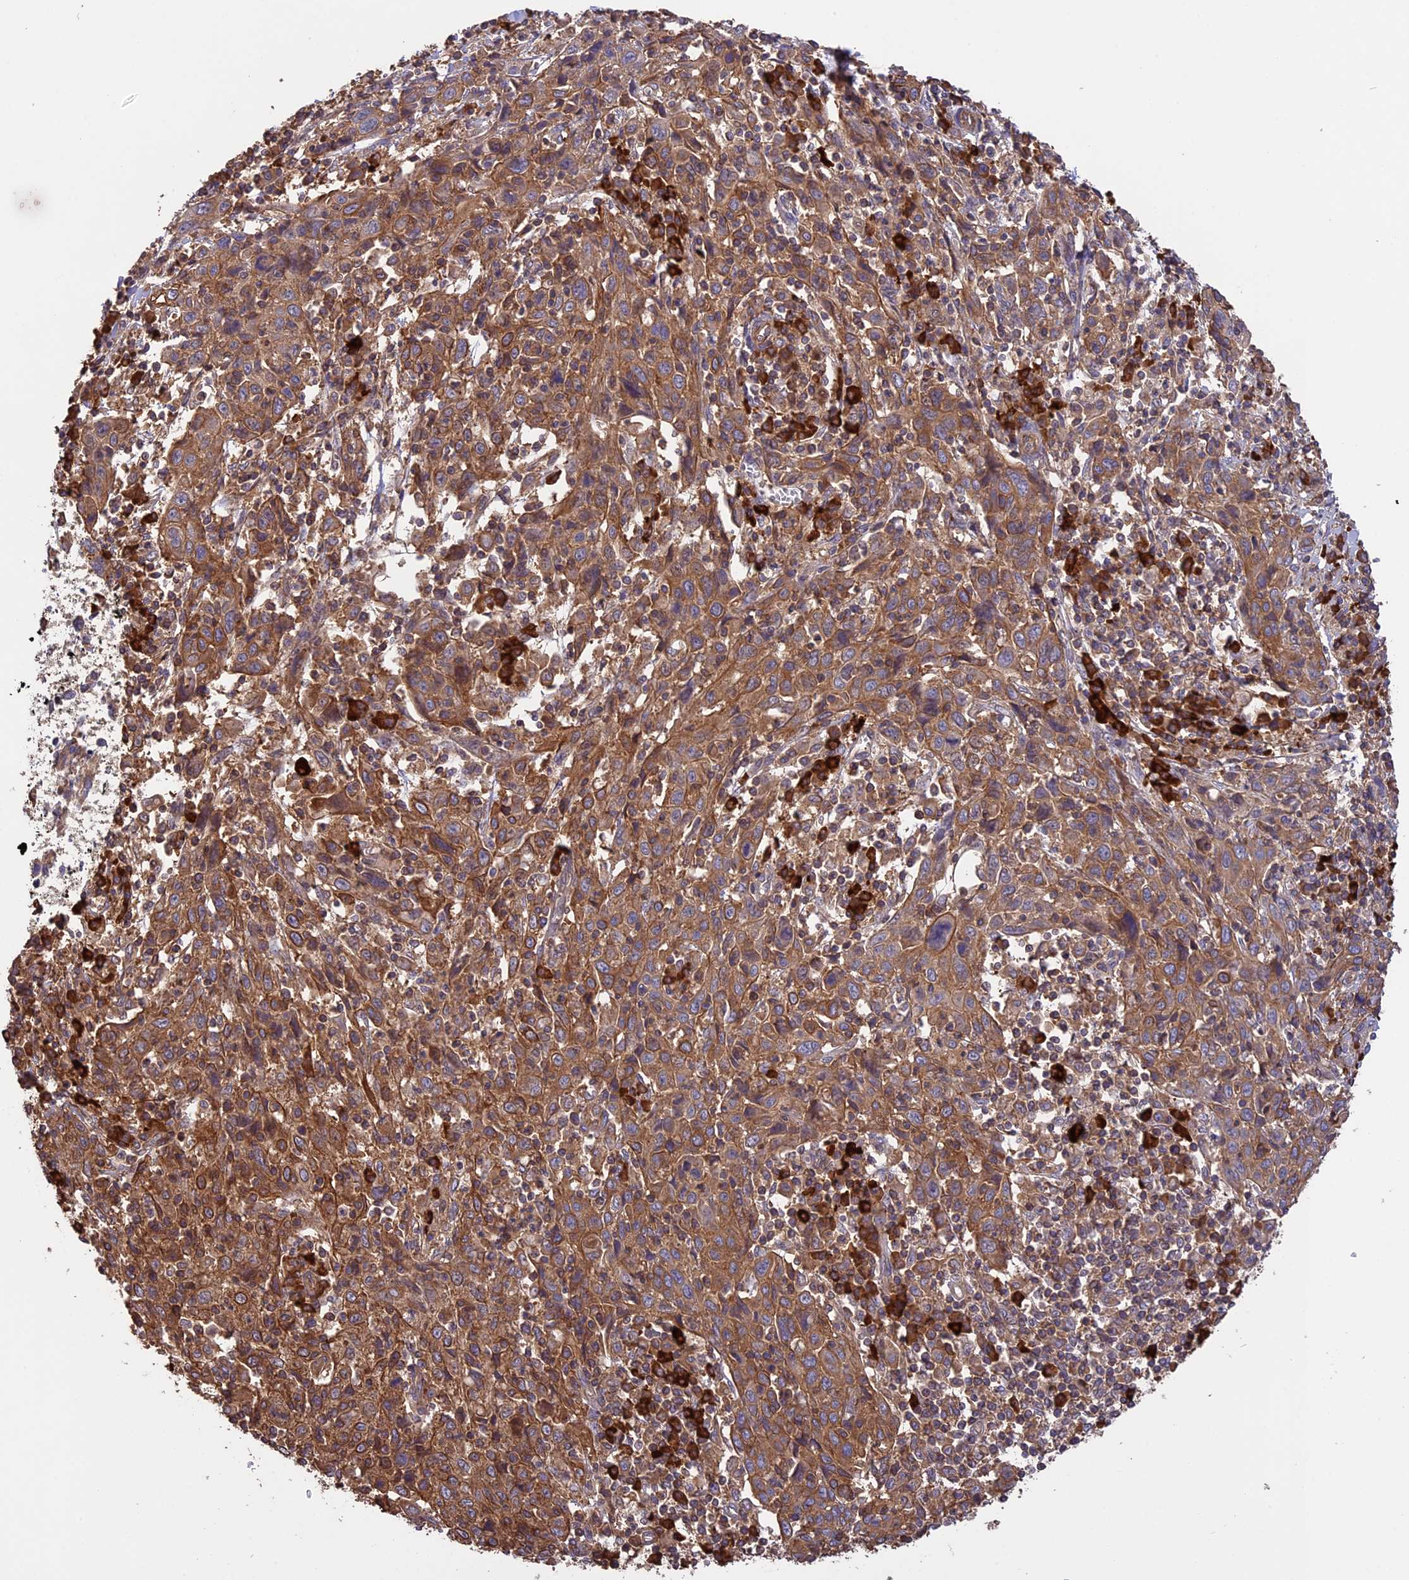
{"staining": {"intensity": "moderate", "quantity": ">75%", "location": "cytoplasmic/membranous"}, "tissue": "cervical cancer", "cell_type": "Tumor cells", "image_type": "cancer", "snomed": [{"axis": "morphology", "description": "Squamous cell carcinoma, NOS"}, {"axis": "topography", "description": "Cervix"}], "caption": "Immunohistochemistry staining of cervical cancer, which shows medium levels of moderate cytoplasmic/membranous expression in approximately >75% of tumor cells indicating moderate cytoplasmic/membranous protein positivity. The staining was performed using DAB (brown) for protein detection and nuclei were counterstained in hematoxylin (blue).", "gene": "GAS8", "patient": {"sex": "female", "age": 46}}